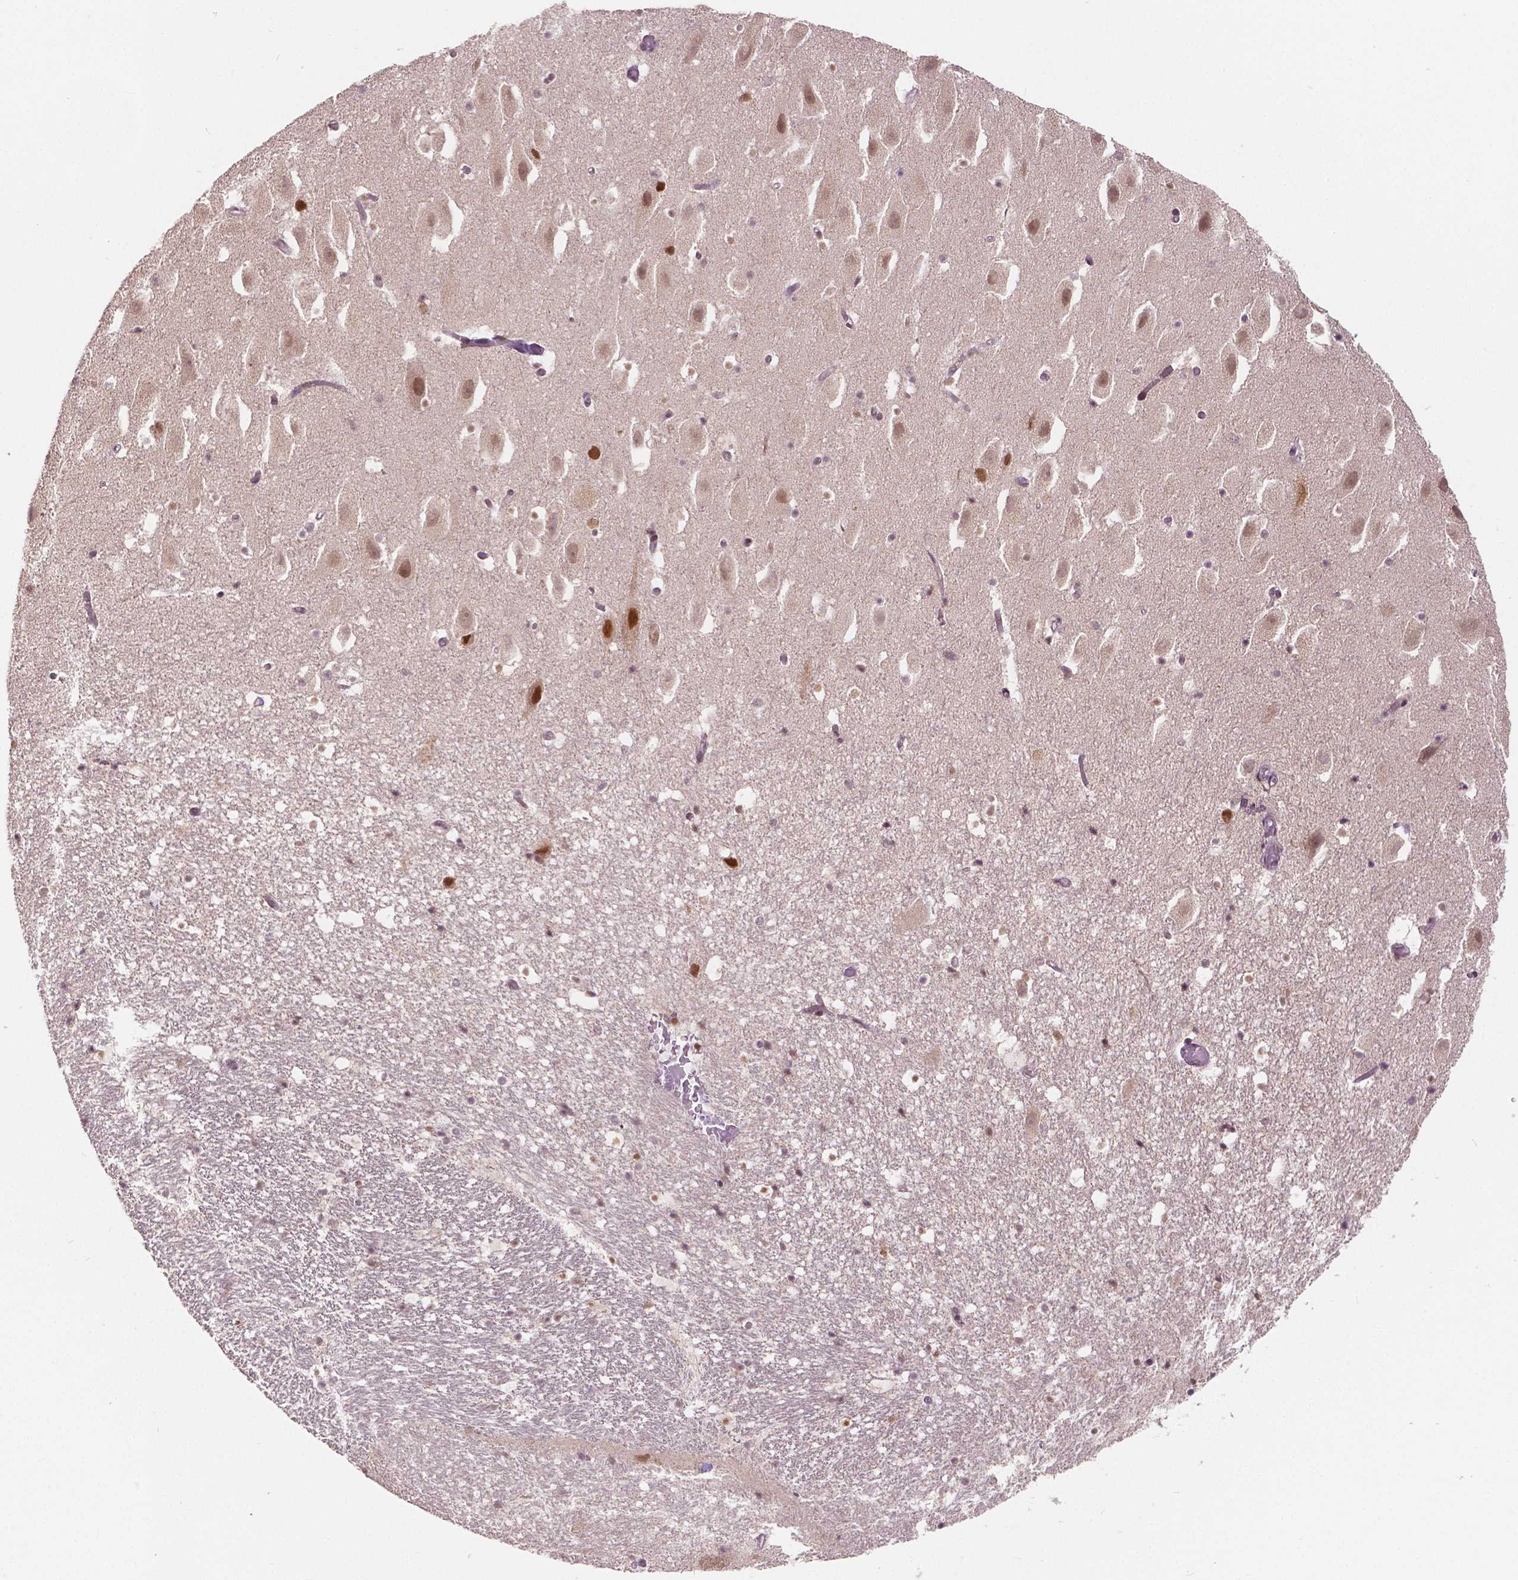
{"staining": {"intensity": "negative", "quantity": "none", "location": "none"}, "tissue": "hippocampus", "cell_type": "Glial cells", "image_type": "normal", "snomed": [{"axis": "morphology", "description": "Normal tissue, NOS"}, {"axis": "topography", "description": "Hippocampus"}], "caption": "Protein analysis of benign hippocampus reveals no significant staining in glial cells.", "gene": "HMBOX1", "patient": {"sex": "male", "age": 26}}